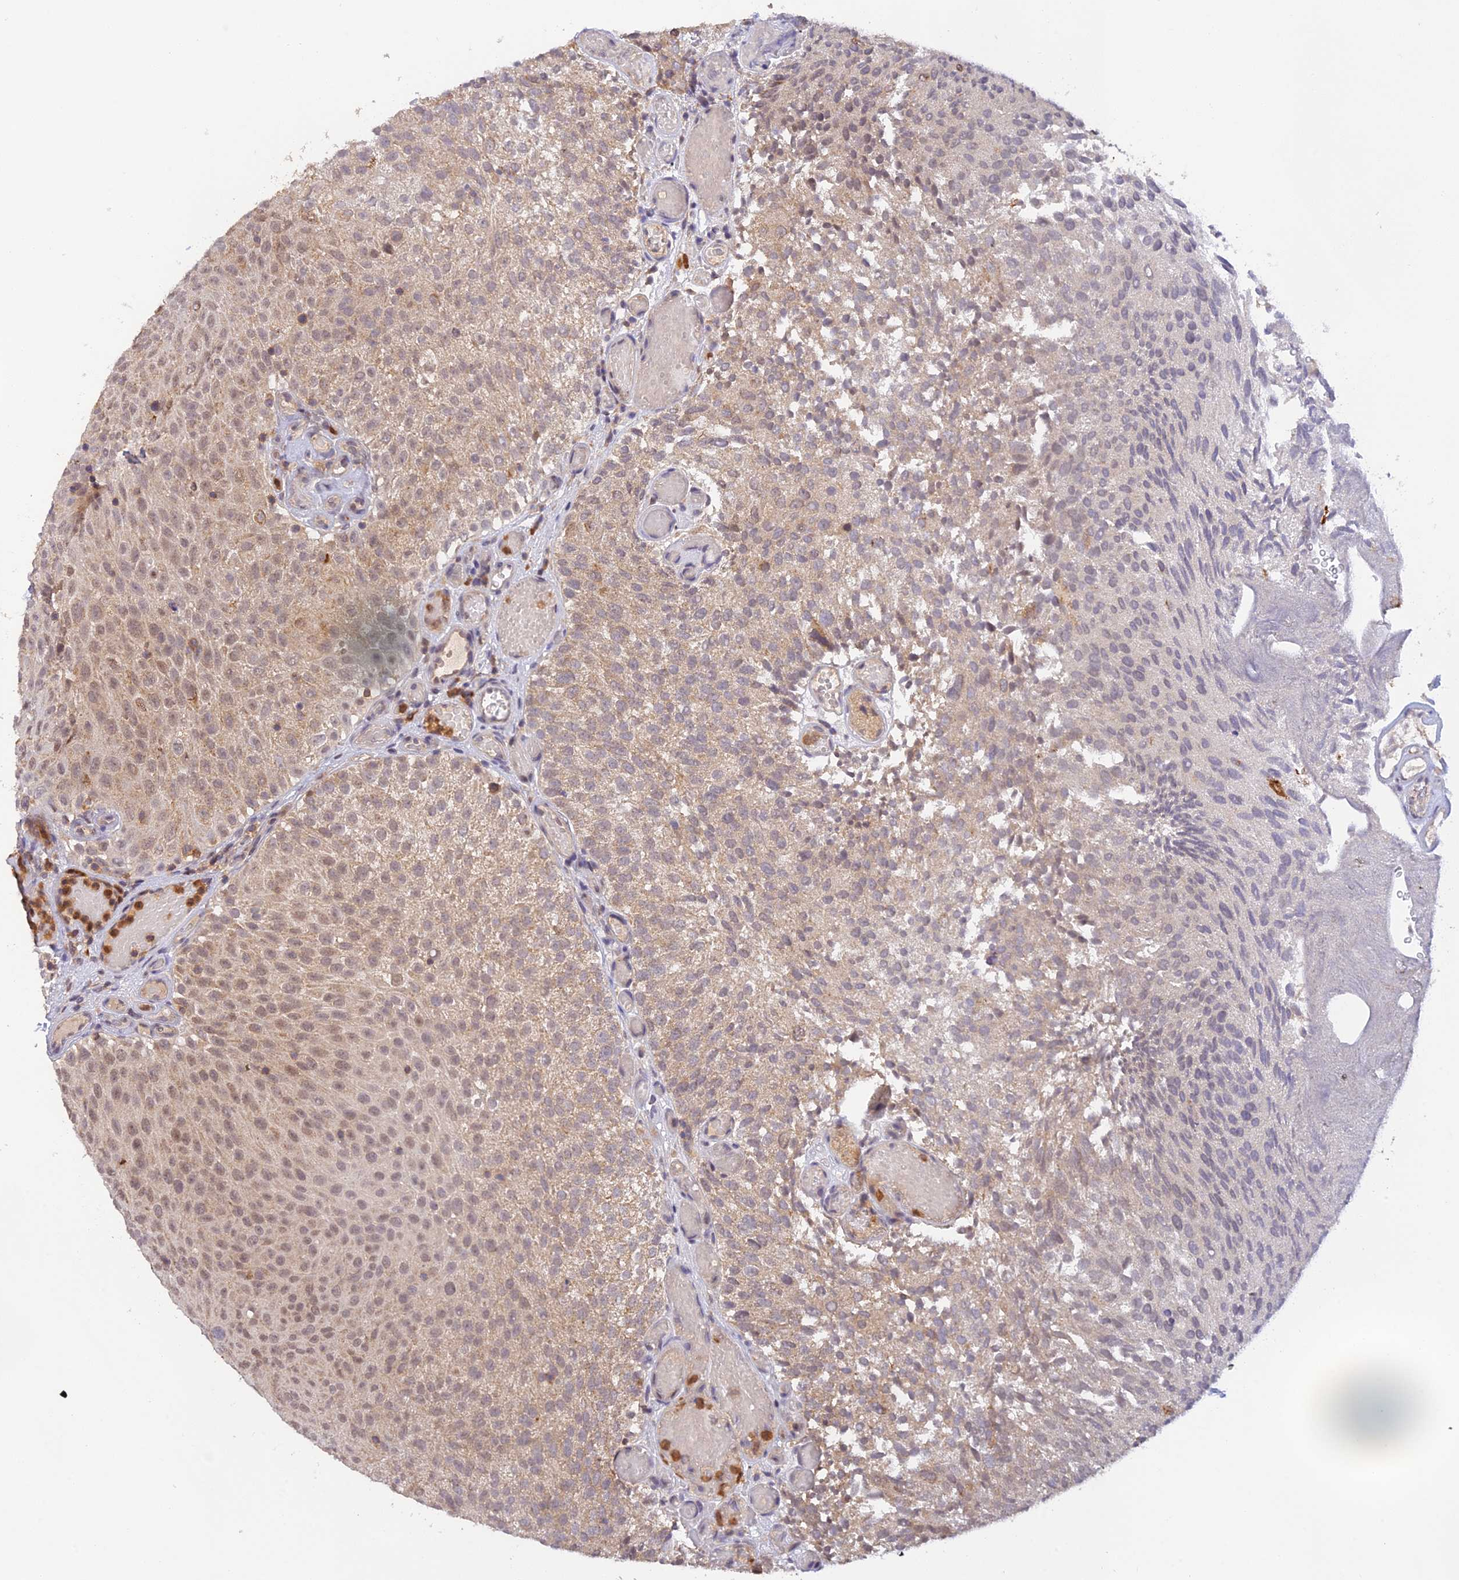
{"staining": {"intensity": "weak", "quantity": "25%-75%", "location": "cytoplasmic/membranous,nuclear"}, "tissue": "urothelial cancer", "cell_type": "Tumor cells", "image_type": "cancer", "snomed": [{"axis": "morphology", "description": "Urothelial carcinoma, Low grade"}, {"axis": "topography", "description": "Urinary bladder"}], "caption": "Protein staining of urothelial cancer tissue reveals weak cytoplasmic/membranous and nuclear positivity in about 25%-75% of tumor cells.", "gene": "PEX16", "patient": {"sex": "male", "age": 78}}